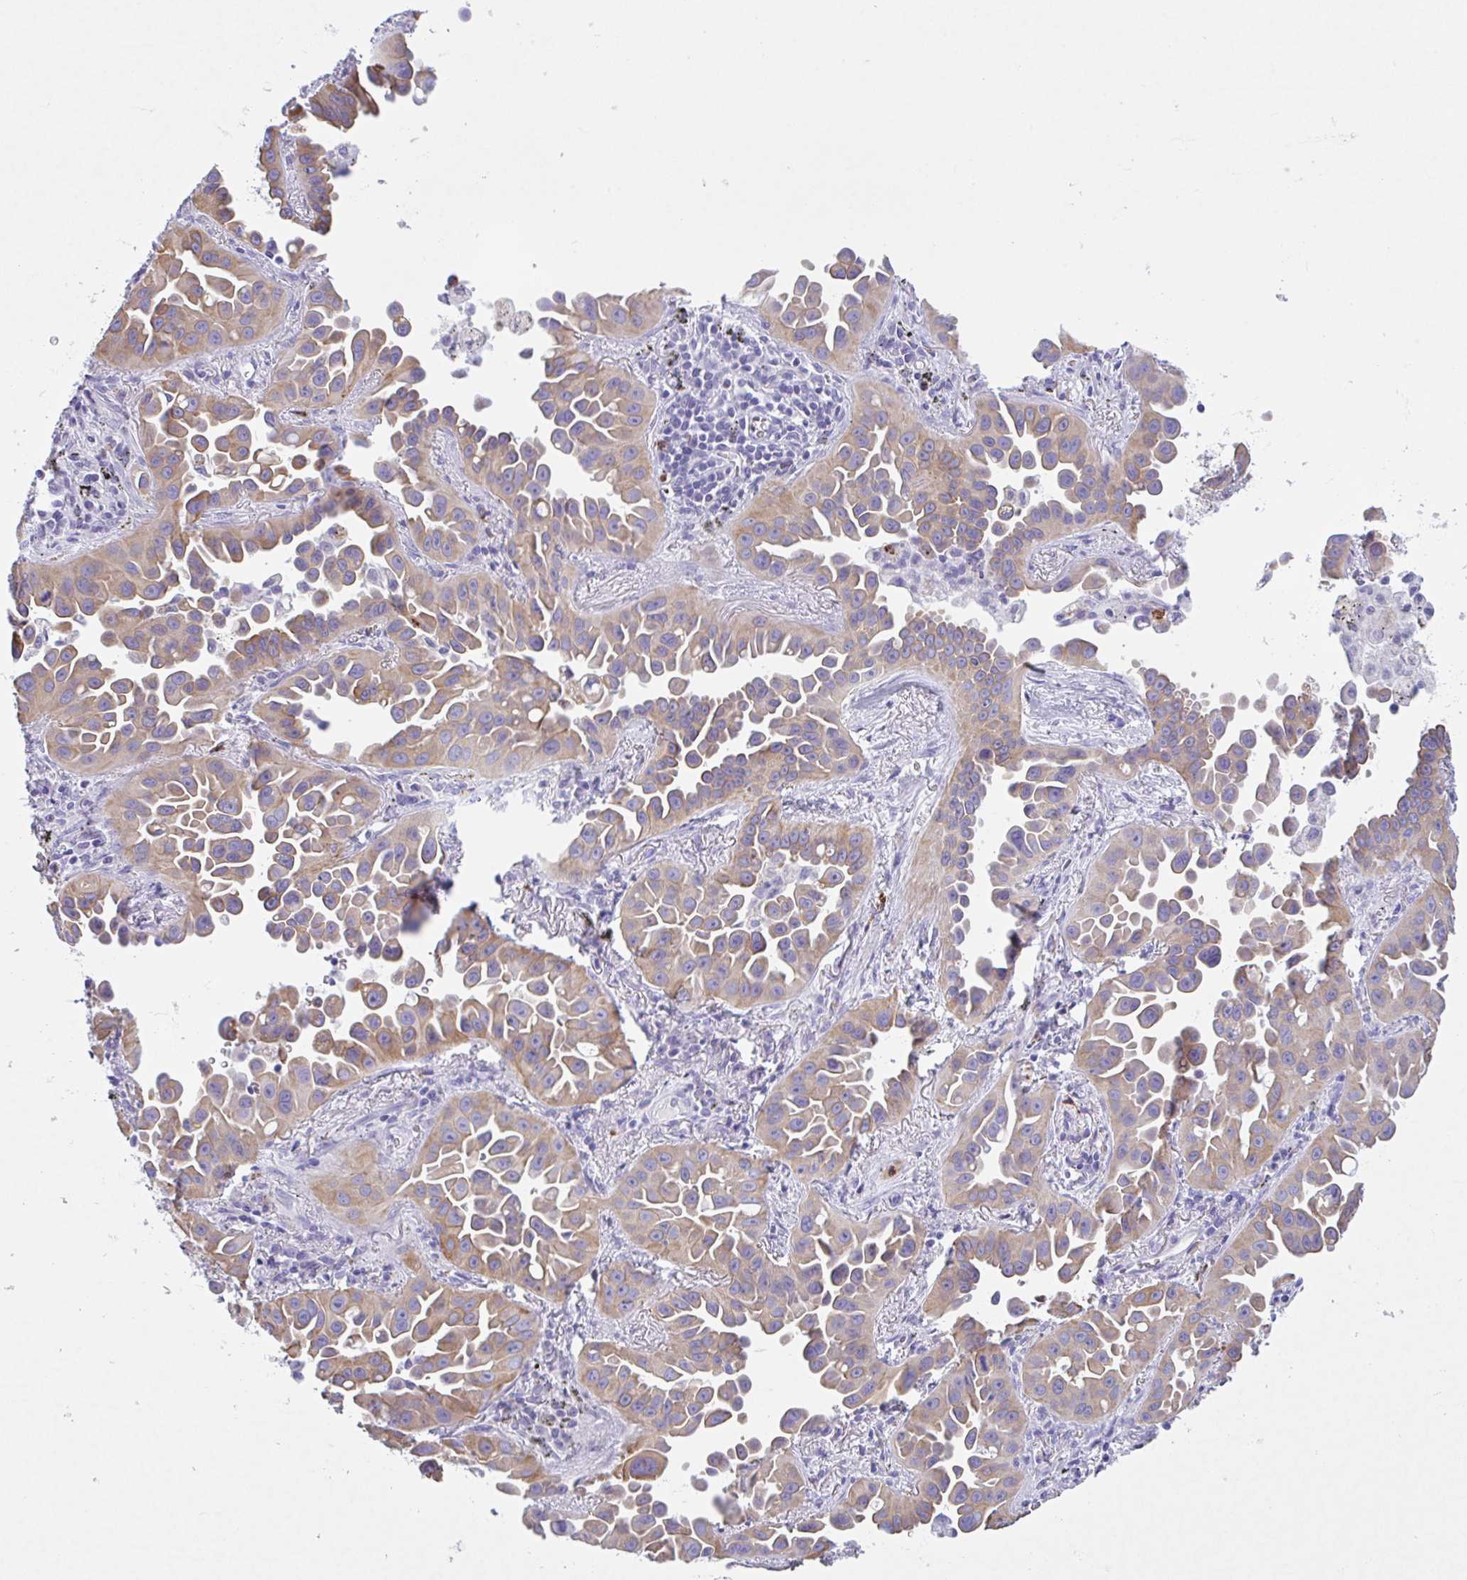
{"staining": {"intensity": "moderate", "quantity": ">75%", "location": "cytoplasmic/membranous"}, "tissue": "lung cancer", "cell_type": "Tumor cells", "image_type": "cancer", "snomed": [{"axis": "morphology", "description": "Adenocarcinoma, NOS"}, {"axis": "topography", "description": "Lung"}], "caption": "This micrograph displays lung cancer stained with immunohistochemistry to label a protein in brown. The cytoplasmic/membranous of tumor cells show moderate positivity for the protein. Nuclei are counter-stained blue.", "gene": "DTWD2", "patient": {"sex": "male", "age": 68}}